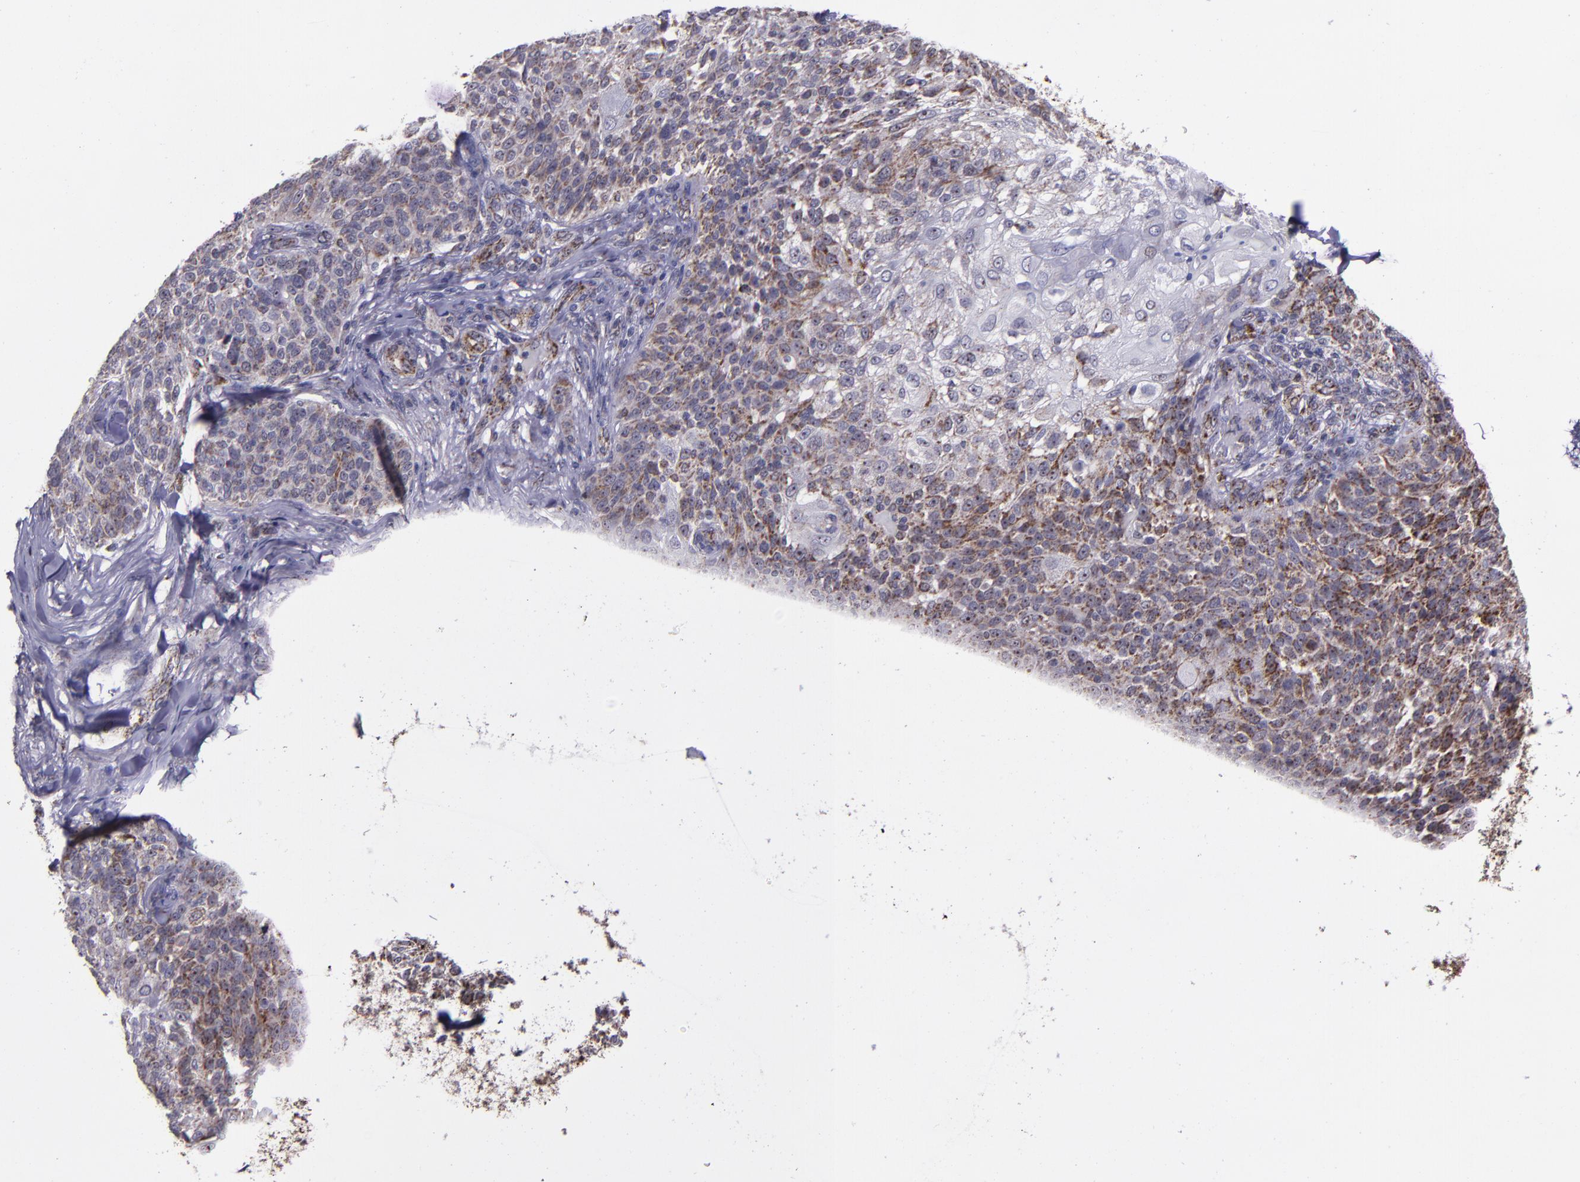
{"staining": {"intensity": "moderate", "quantity": "25%-75%", "location": "cytoplasmic/membranous"}, "tissue": "skin cancer", "cell_type": "Tumor cells", "image_type": "cancer", "snomed": [{"axis": "morphology", "description": "Normal tissue, NOS"}, {"axis": "morphology", "description": "Squamous cell carcinoma, NOS"}, {"axis": "topography", "description": "Skin"}], "caption": "Immunohistochemical staining of squamous cell carcinoma (skin) demonstrates medium levels of moderate cytoplasmic/membranous staining in approximately 25%-75% of tumor cells.", "gene": "LONP1", "patient": {"sex": "female", "age": 83}}